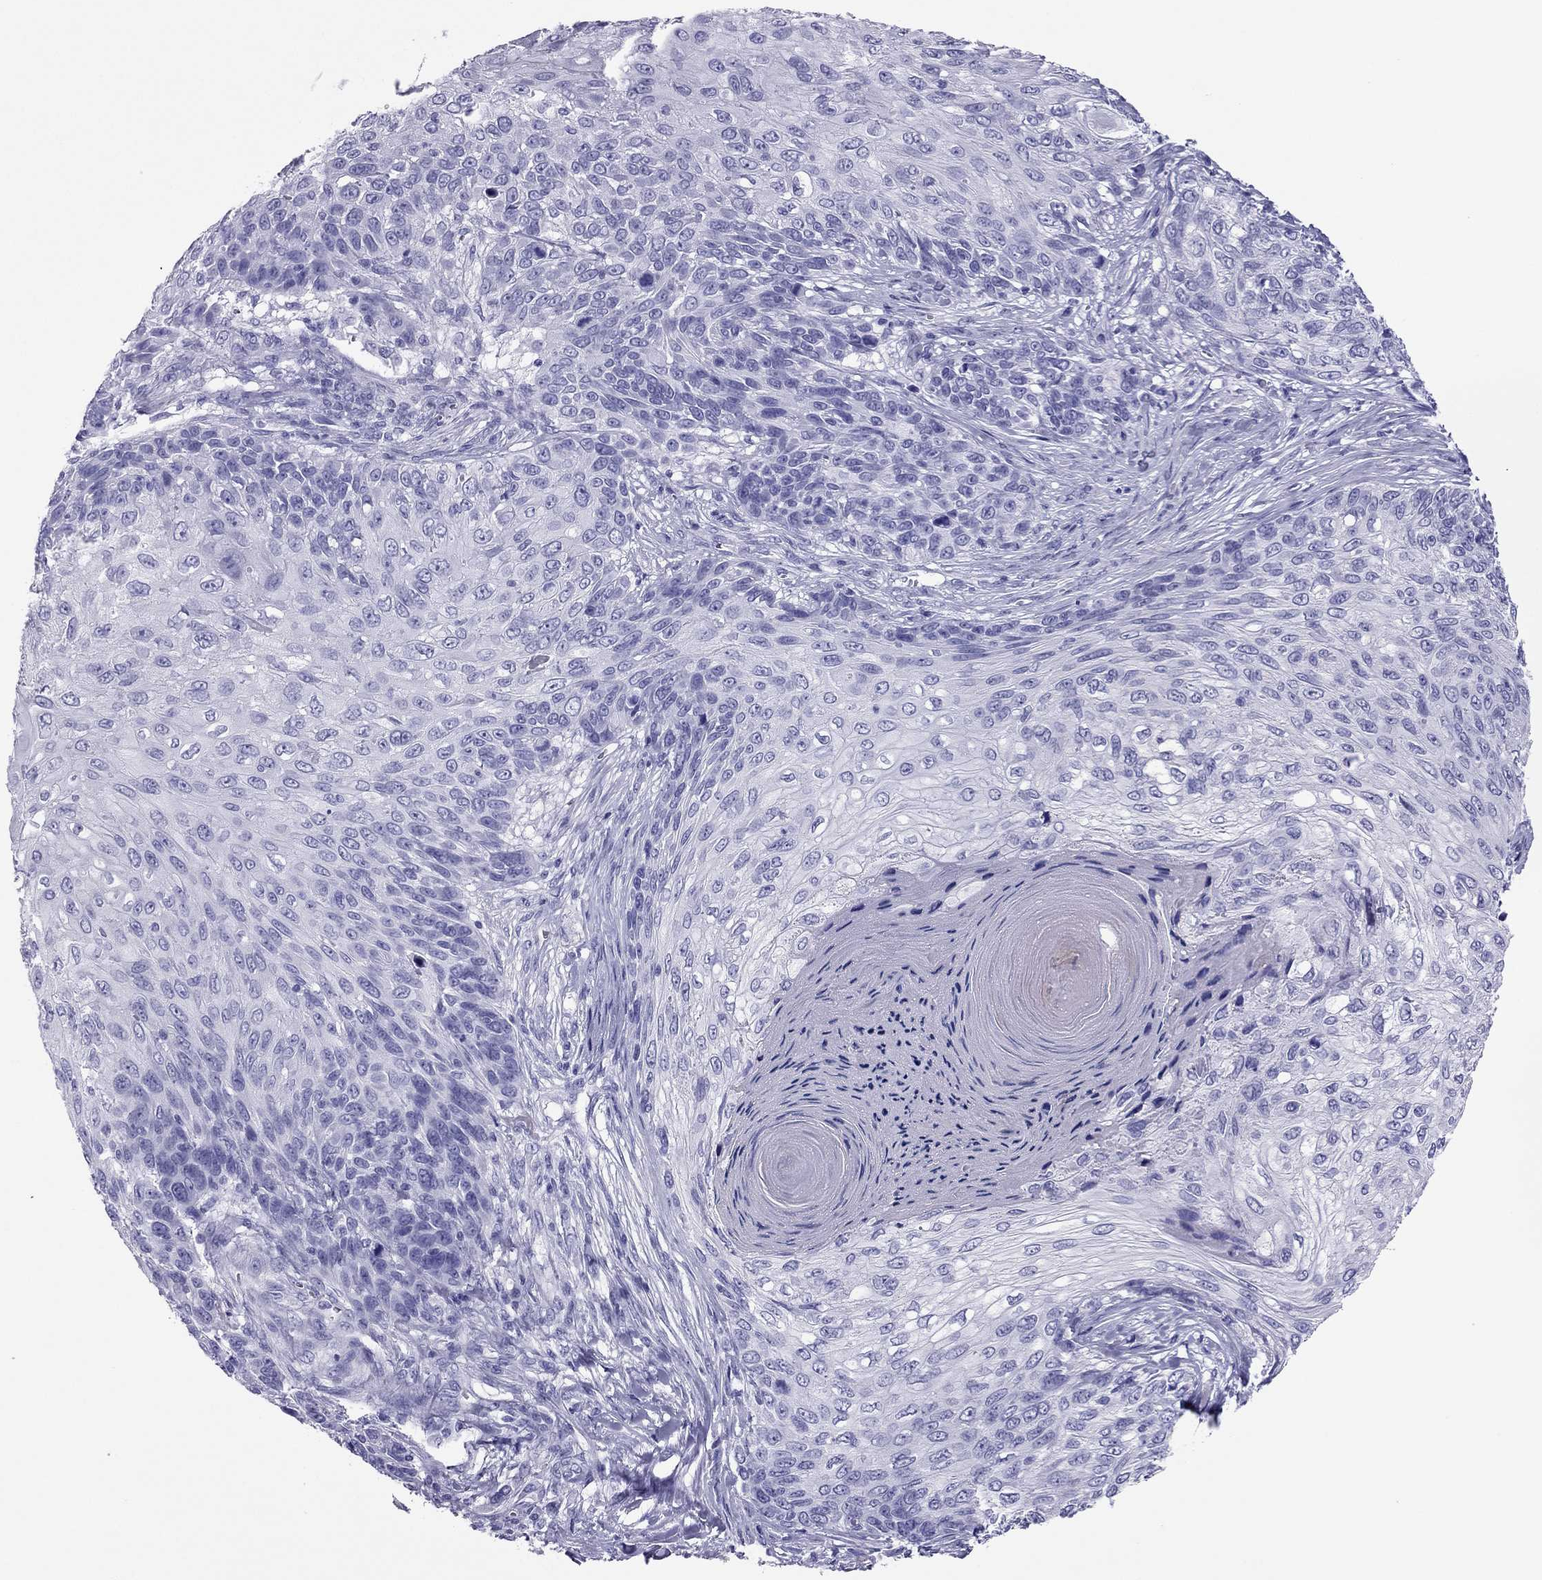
{"staining": {"intensity": "negative", "quantity": "none", "location": "none"}, "tissue": "skin cancer", "cell_type": "Tumor cells", "image_type": "cancer", "snomed": [{"axis": "morphology", "description": "Squamous cell carcinoma, NOS"}, {"axis": "topography", "description": "Skin"}], "caption": "Micrograph shows no significant protein staining in tumor cells of skin cancer (squamous cell carcinoma).", "gene": "PDE6A", "patient": {"sex": "male", "age": 92}}